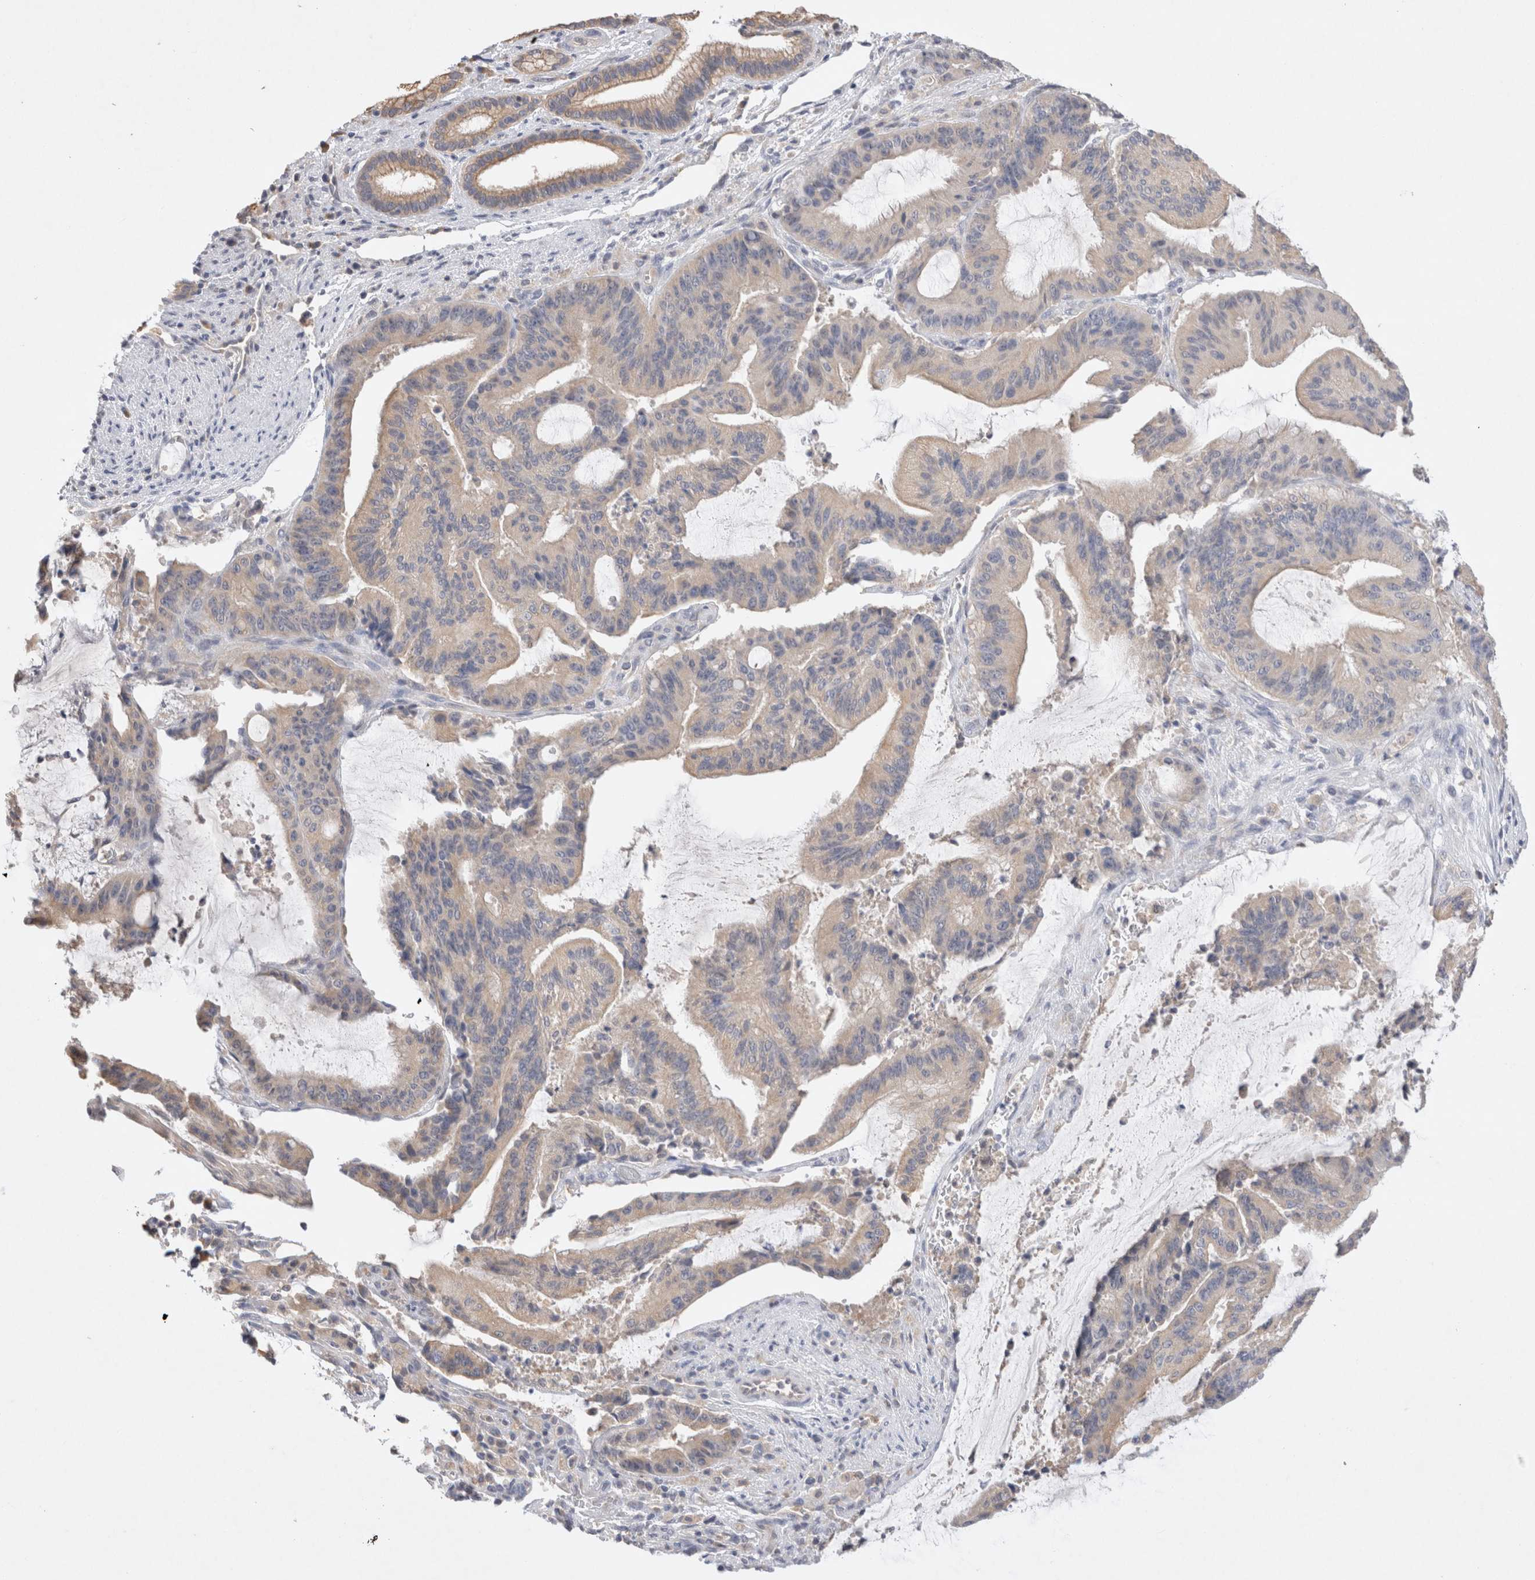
{"staining": {"intensity": "weak", "quantity": "25%-75%", "location": "cytoplasmic/membranous"}, "tissue": "liver cancer", "cell_type": "Tumor cells", "image_type": "cancer", "snomed": [{"axis": "morphology", "description": "Normal tissue, NOS"}, {"axis": "morphology", "description": "Cholangiocarcinoma"}, {"axis": "topography", "description": "Liver"}, {"axis": "topography", "description": "Peripheral nerve tissue"}], "caption": "Liver cholangiocarcinoma tissue exhibits weak cytoplasmic/membranous expression in approximately 25%-75% of tumor cells, visualized by immunohistochemistry.", "gene": "GAS1", "patient": {"sex": "female", "age": 73}}